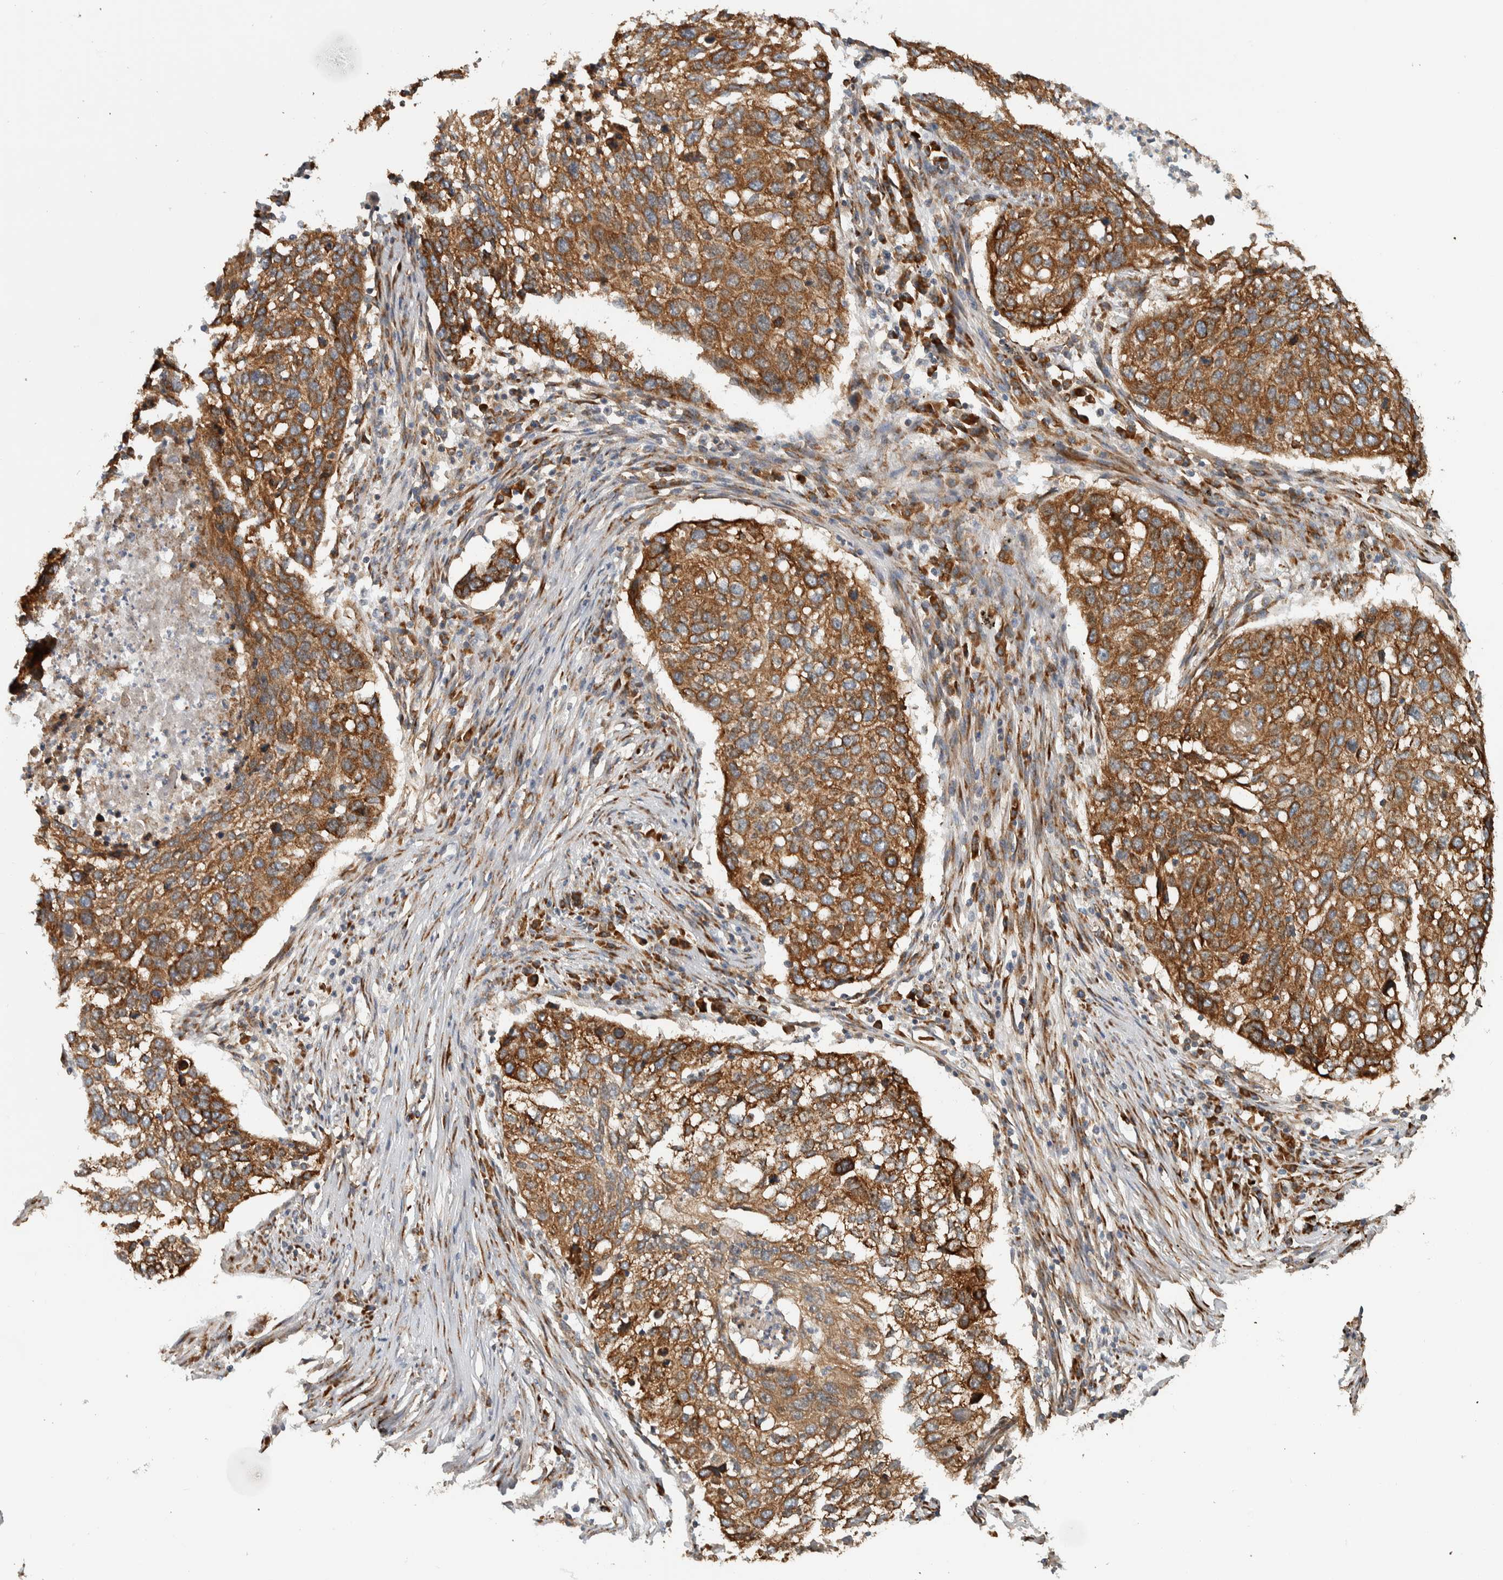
{"staining": {"intensity": "strong", "quantity": ">75%", "location": "cytoplasmic/membranous"}, "tissue": "lung cancer", "cell_type": "Tumor cells", "image_type": "cancer", "snomed": [{"axis": "morphology", "description": "Squamous cell carcinoma, NOS"}, {"axis": "topography", "description": "Lung"}], "caption": "Protein analysis of lung cancer tissue displays strong cytoplasmic/membranous positivity in about >75% of tumor cells.", "gene": "EIF3H", "patient": {"sex": "female", "age": 63}}